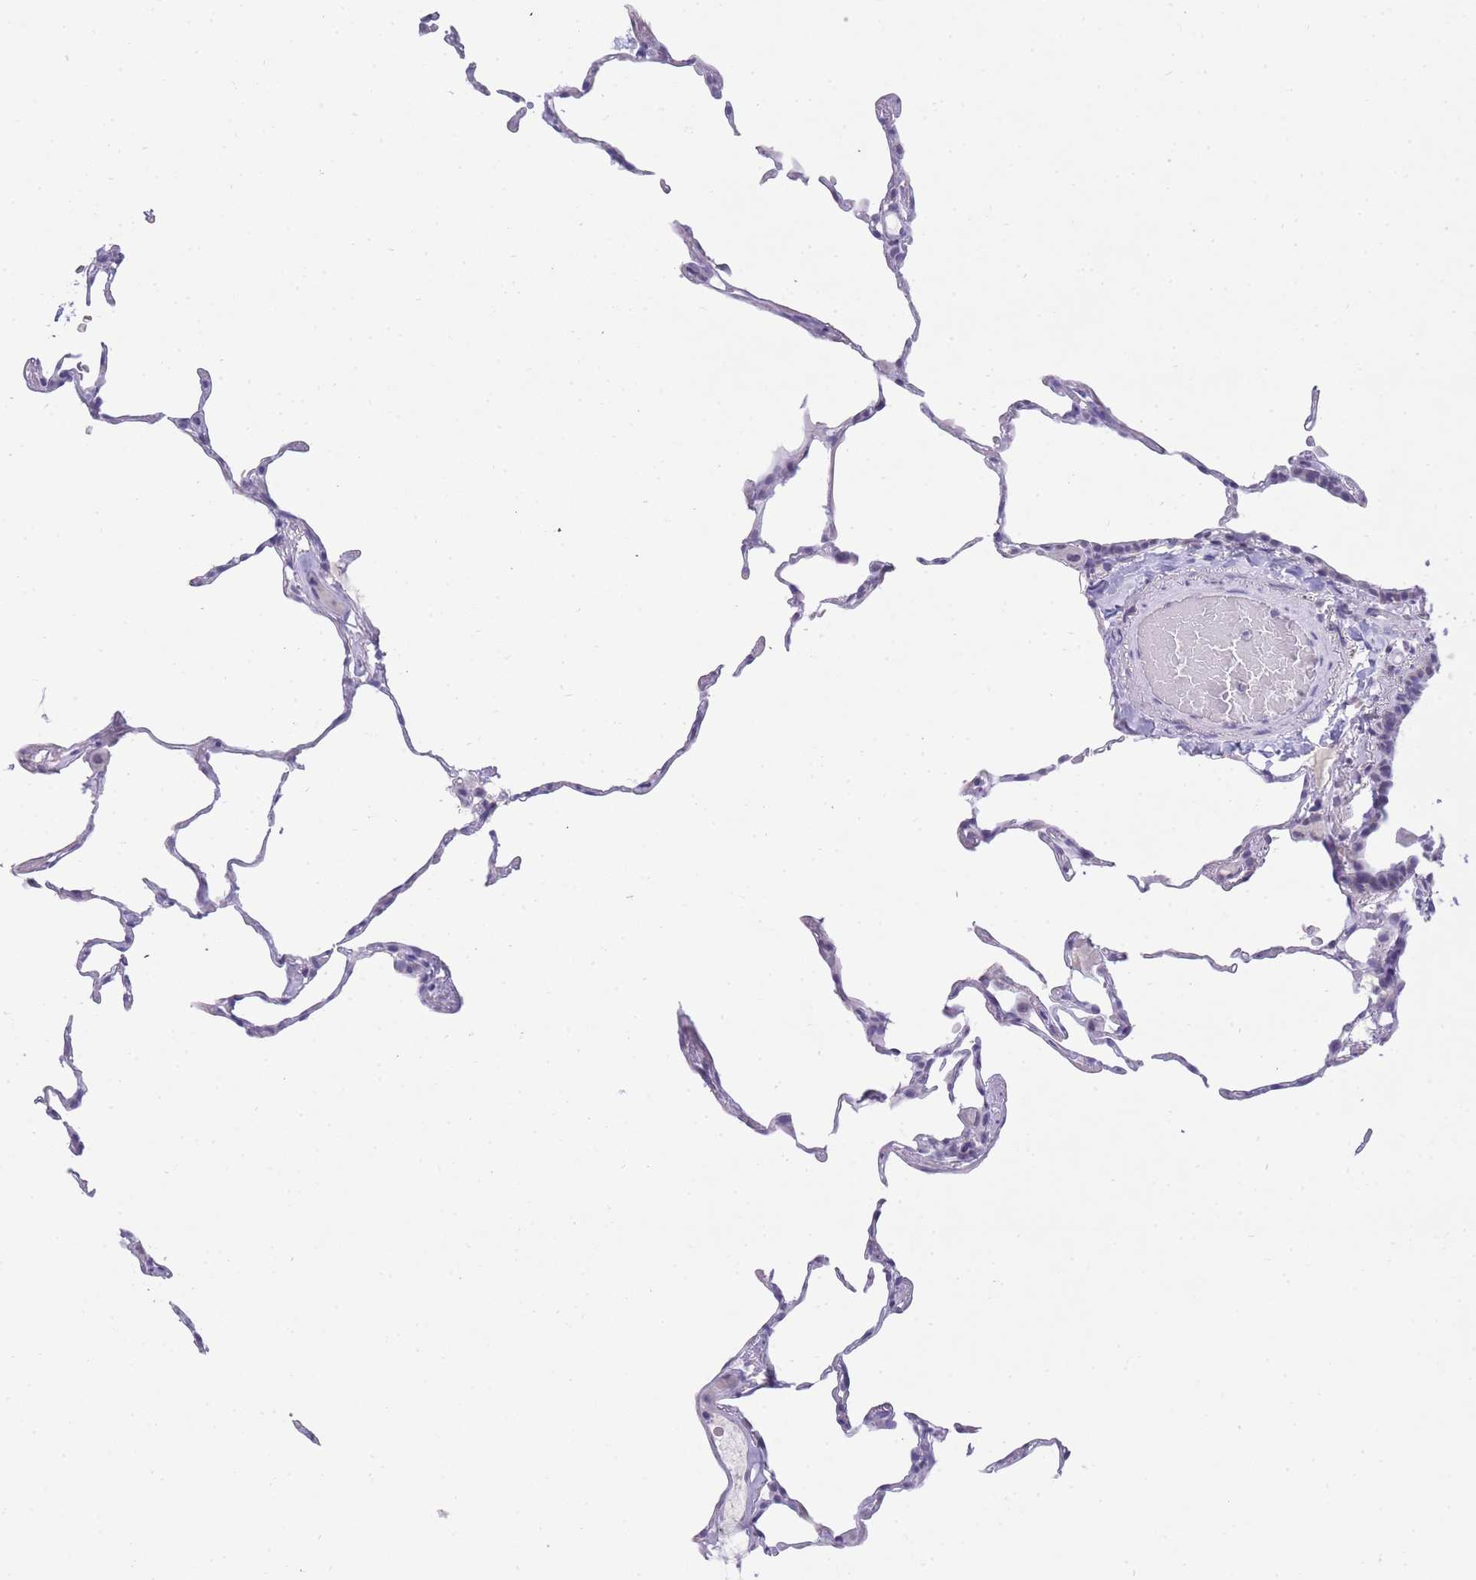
{"staining": {"intensity": "moderate", "quantity": "<25%", "location": "nuclear"}, "tissue": "lung", "cell_type": "Alveolar cells", "image_type": "normal", "snomed": [{"axis": "morphology", "description": "Normal tissue, NOS"}, {"axis": "topography", "description": "Lung"}], "caption": "The immunohistochemical stain shows moderate nuclear expression in alveolar cells of benign lung. (Stains: DAB in brown, nuclei in blue, Microscopy: brightfield microscopy at high magnification).", "gene": "FRAT2", "patient": {"sex": "female", "age": 57}}